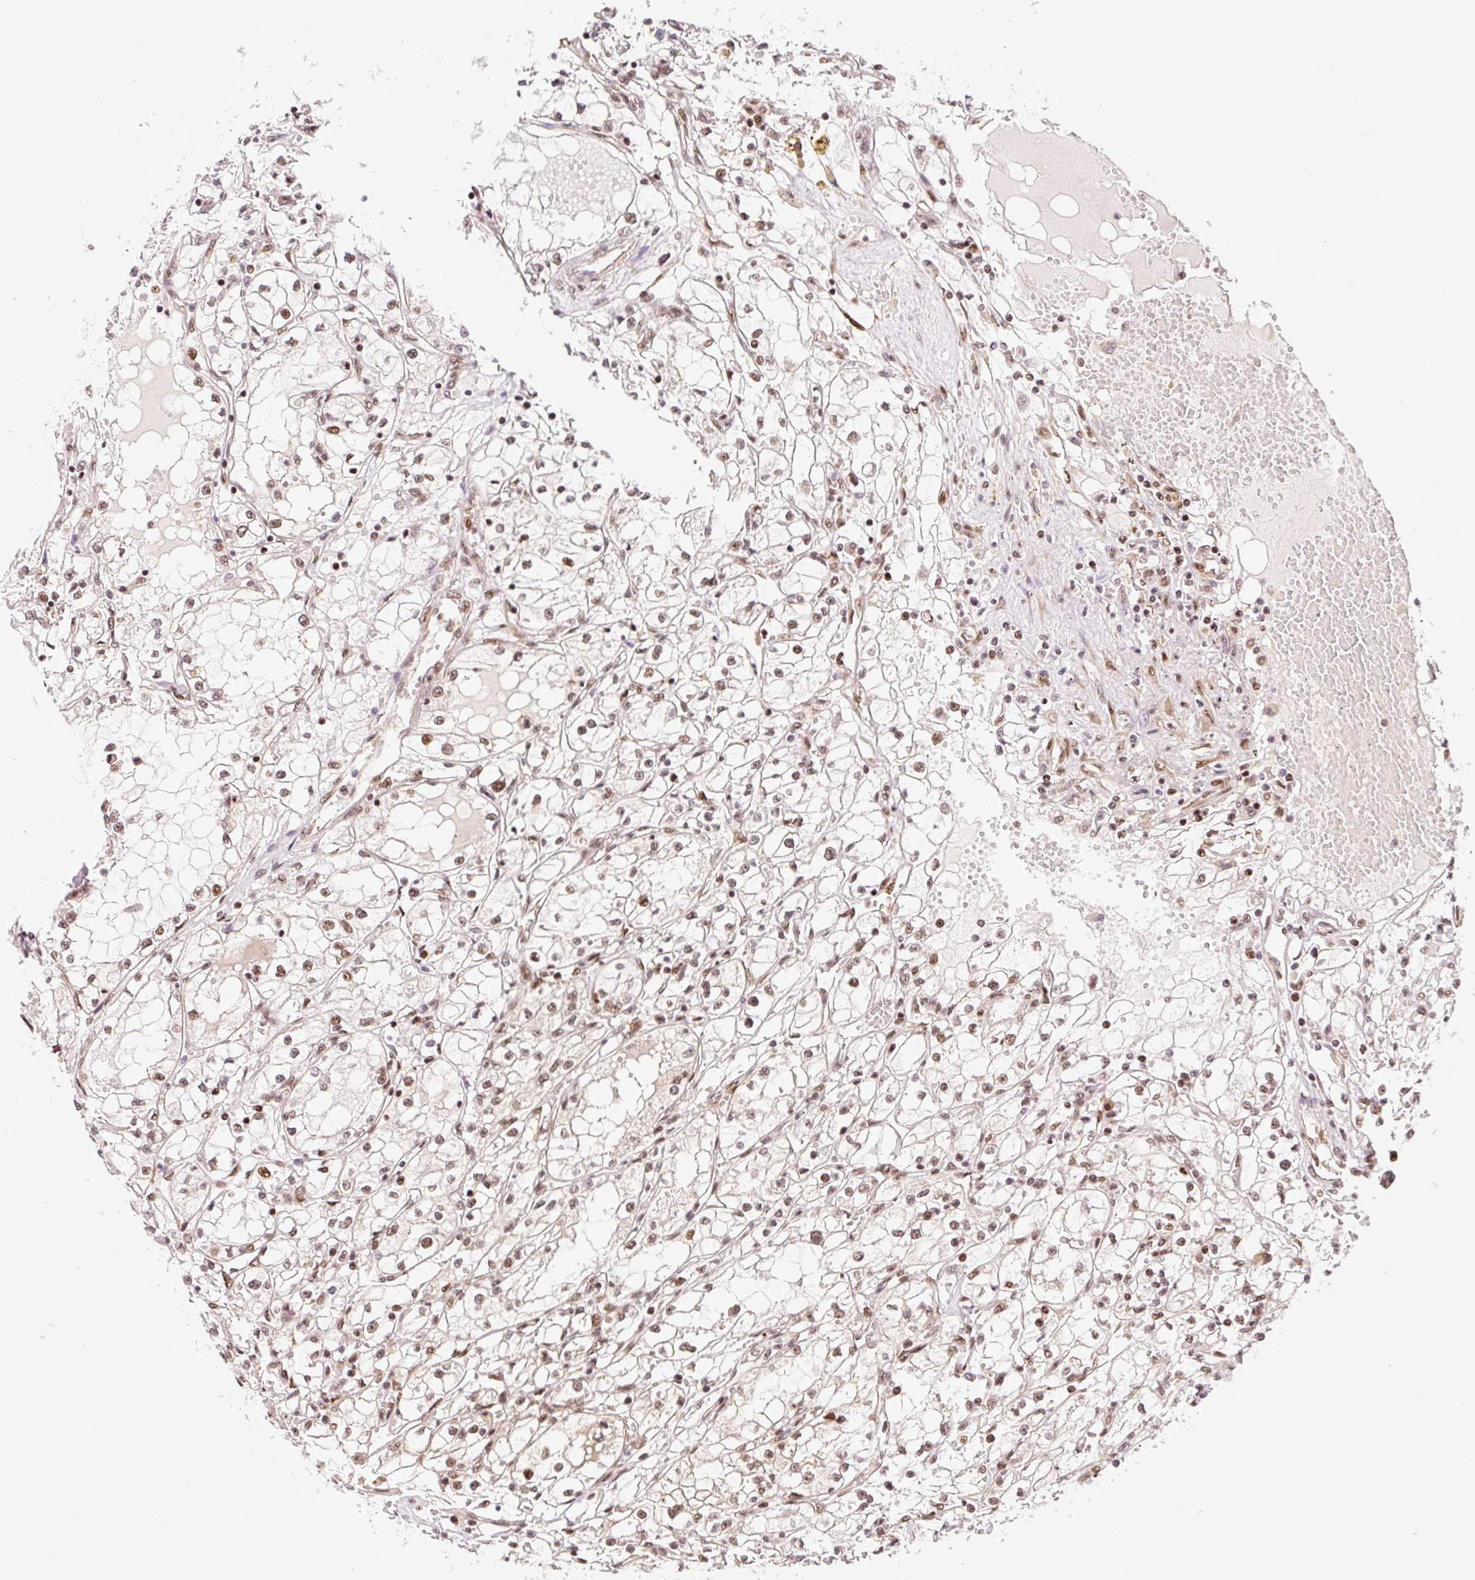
{"staining": {"intensity": "moderate", "quantity": ">75%", "location": "nuclear"}, "tissue": "renal cancer", "cell_type": "Tumor cells", "image_type": "cancer", "snomed": [{"axis": "morphology", "description": "Adenocarcinoma, NOS"}, {"axis": "topography", "description": "Kidney"}], "caption": "A brown stain labels moderate nuclear expression of a protein in human renal cancer (adenocarcinoma) tumor cells.", "gene": "INTS8", "patient": {"sex": "male", "age": 56}}